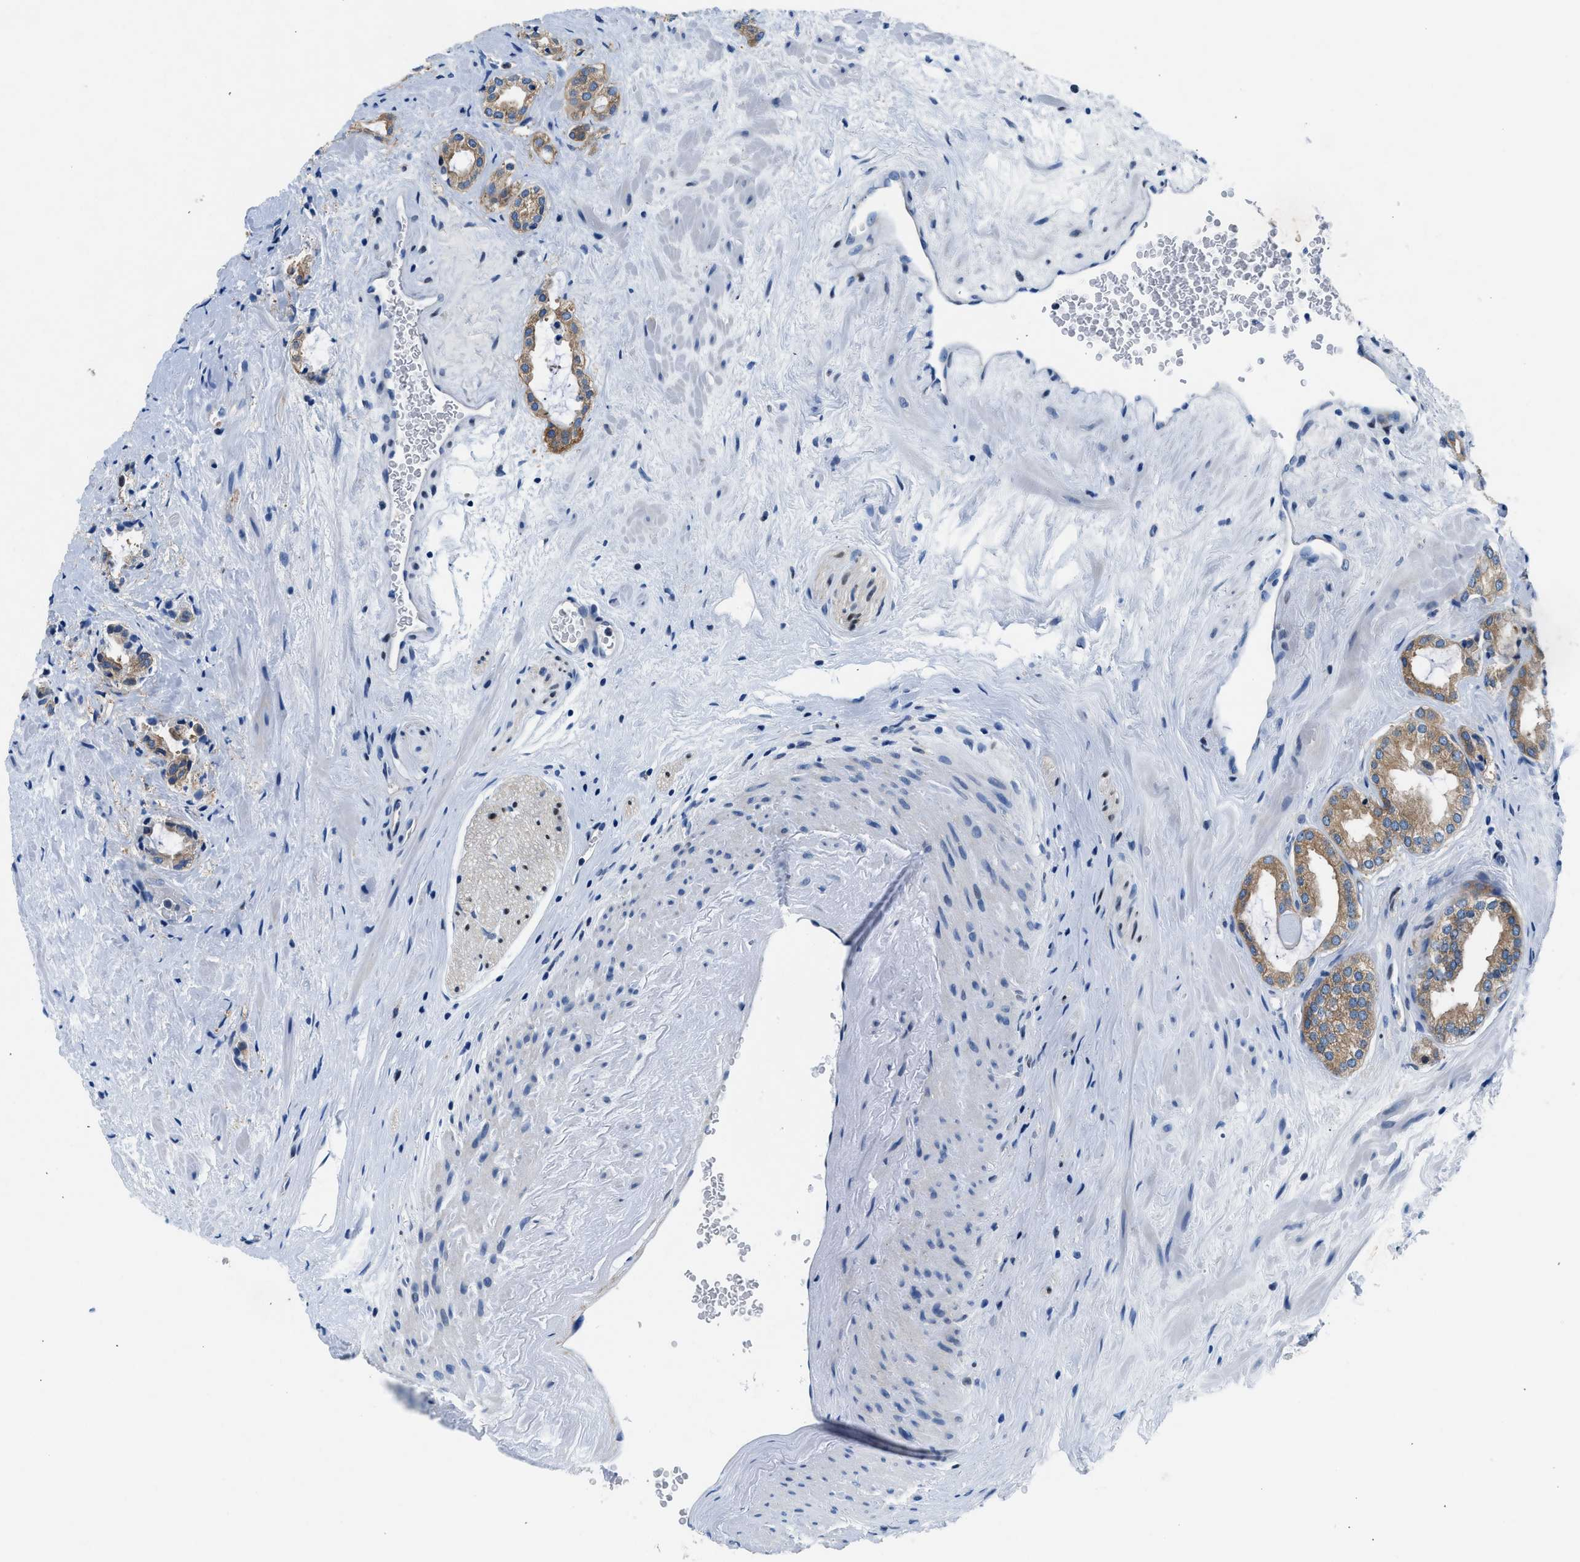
{"staining": {"intensity": "moderate", "quantity": ">75%", "location": "cytoplasmic/membranous"}, "tissue": "prostate cancer", "cell_type": "Tumor cells", "image_type": "cancer", "snomed": [{"axis": "morphology", "description": "Adenocarcinoma, High grade"}, {"axis": "topography", "description": "Prostate"}], "caption": "The histopathology image reveals immunohistochemical staining of adenocarcinoma (high-grade) (prostate). There is moderate cytoplasmic/membranous positivity is appreciated in about >75% of tumor cells. Nuclei are stained in blue.", "gene": "COPS2", "patient": {"sex": "male", "age": 64}}